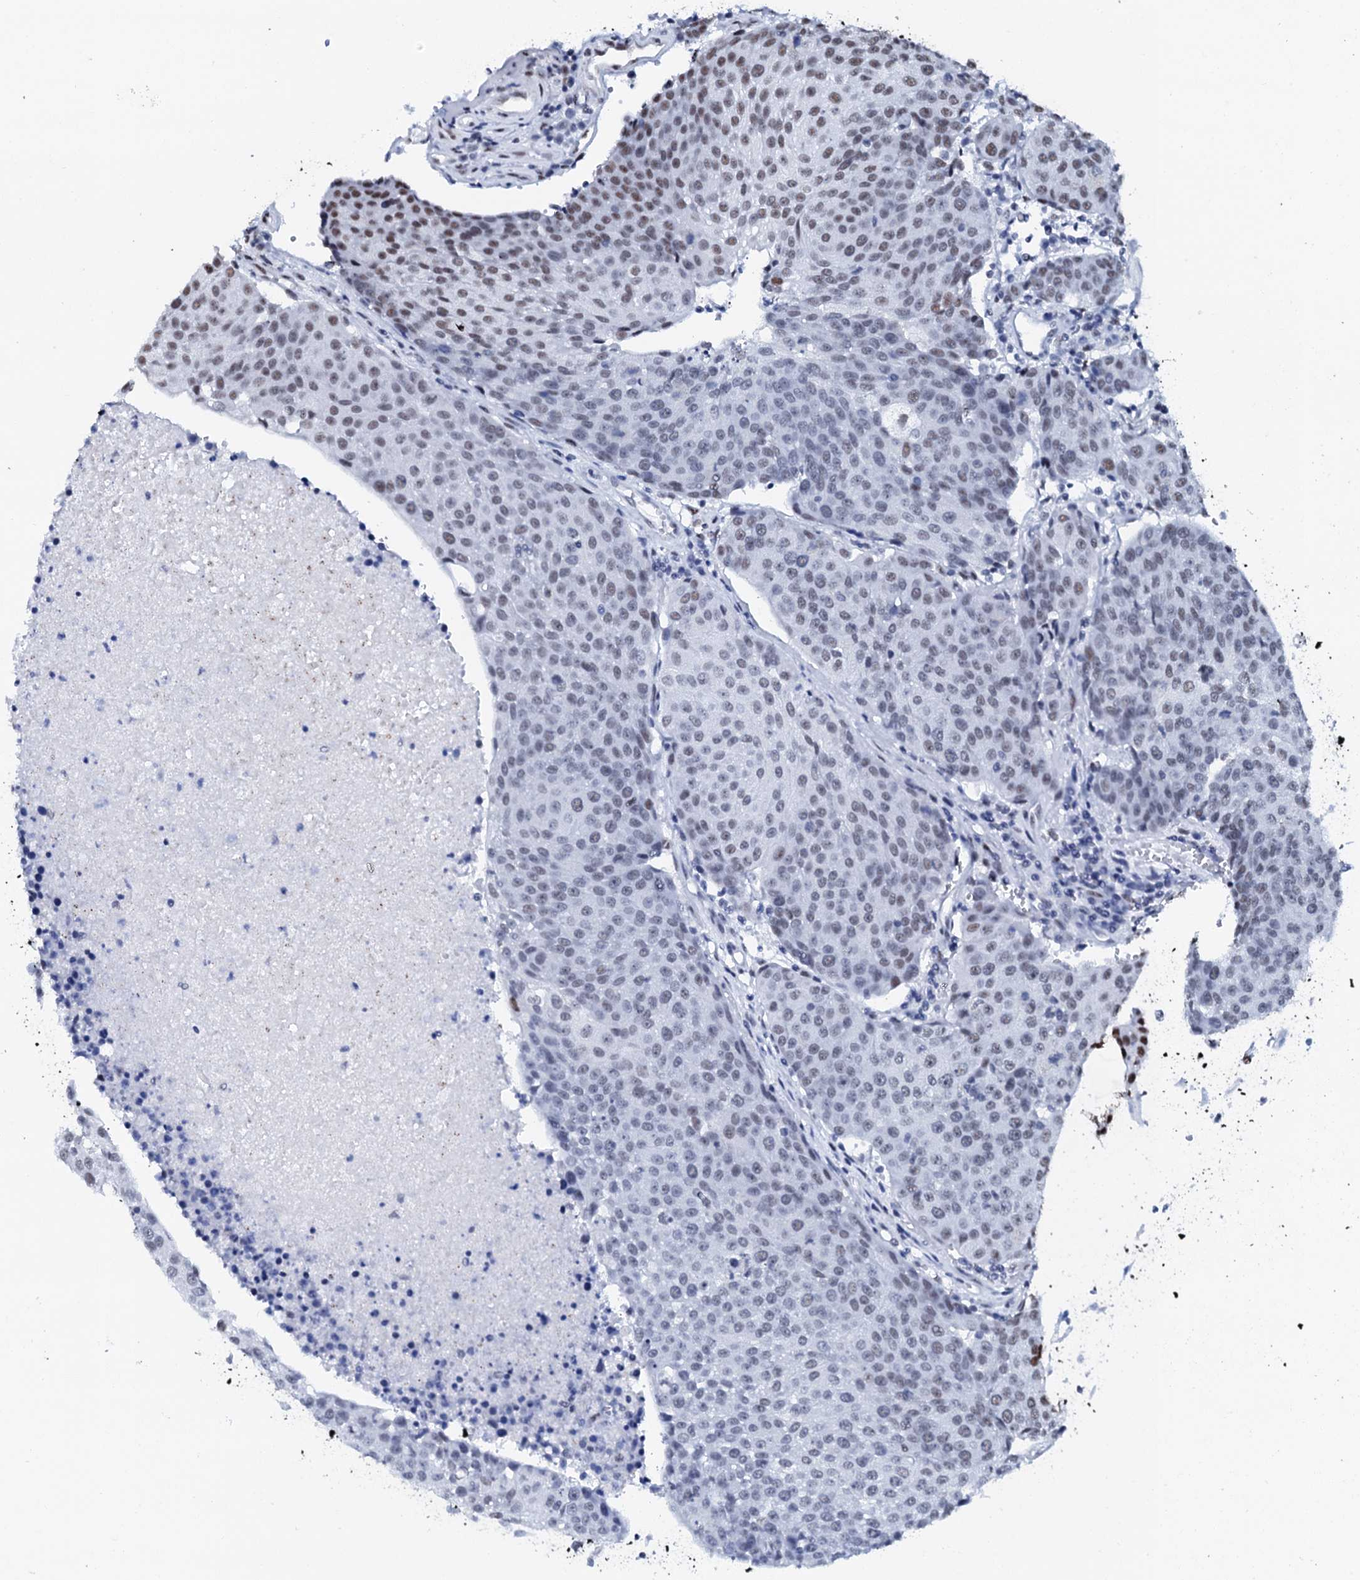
{"staining": {"intensity": "moderate", "quantity": "<25%", "location": "nuclear"}, "tissue": "urothelial cancer", "cell_type": "Tumor cells", "image_type": "cancer", "snomed": [{"axis": "morphology", "description": "Urothelial carcinoma, High grade"}, {"axis": "topography", "description": "Urinary bladder"}], "caption": "Protein expression analysis of human urothelial carcinoma (high-grade) reveals moderate nuclear staining in approximately <25% of tumor cells. (brown staining indicates protein expression, while blue staining denotes nuclei).", "gene": "NKAPD1", "patient": {"sex": "female", "age": 85}}